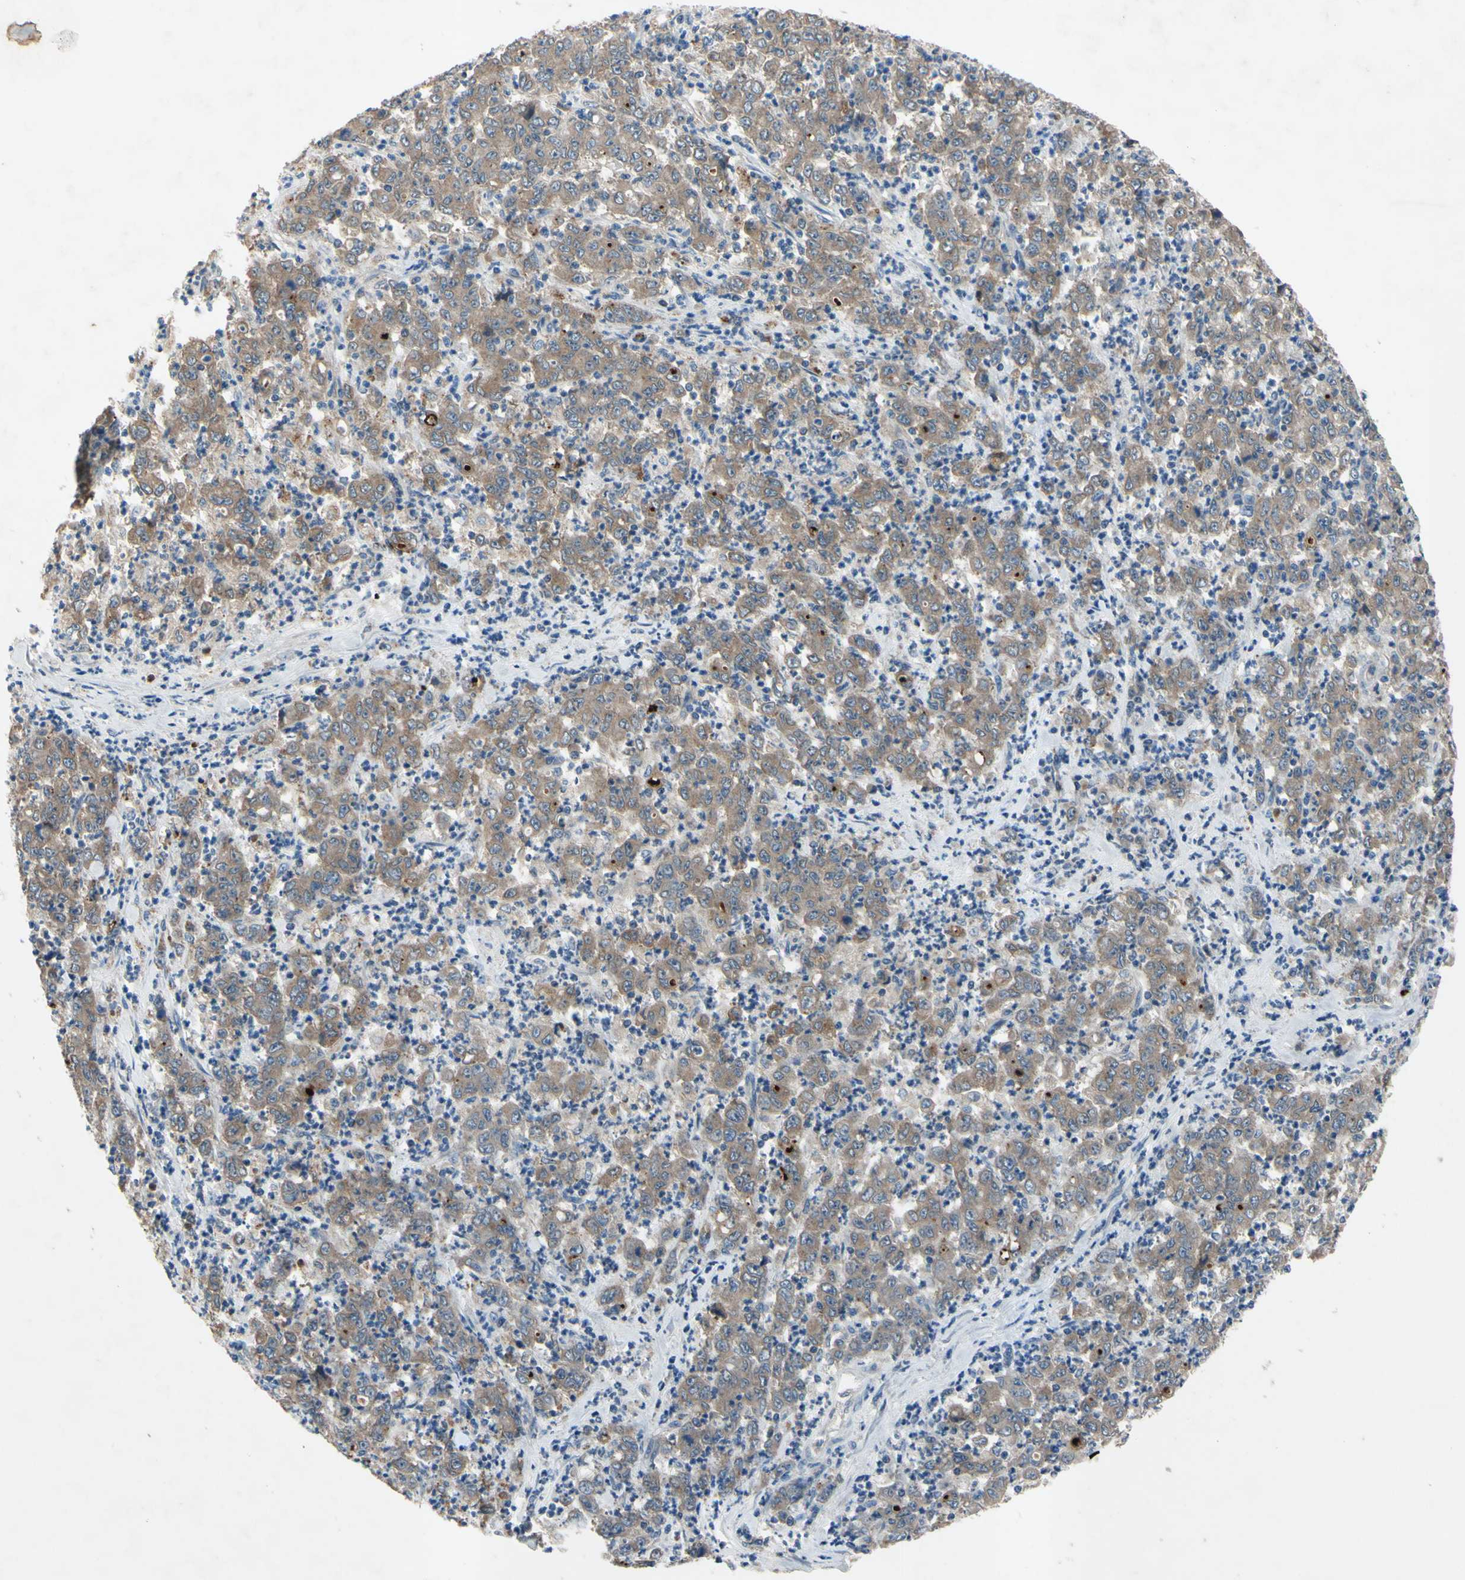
{"staining": {"intensity": "moderate", "quantity": ">75%", "location": "cytoplasmic/membranous"}, "tissue": "stomach cancer", "cell_type": "Tumor cells", "image_type": "cancer", "snomed": [{"axis": "morphology", "description": "Adenocarcinoma, NOS"}, {"axis": "topography", "description": "Stomach, lower"}], "caption": "Moderate cytoplasmic/membranous protein staining is identified in about >75% of tumor cells in stomach cancer. The protein of interest is shown in brown color, while the nuclei are stained blue.", "gene": "HILPDA", "patient": {"sex": "female", "age": 71}}